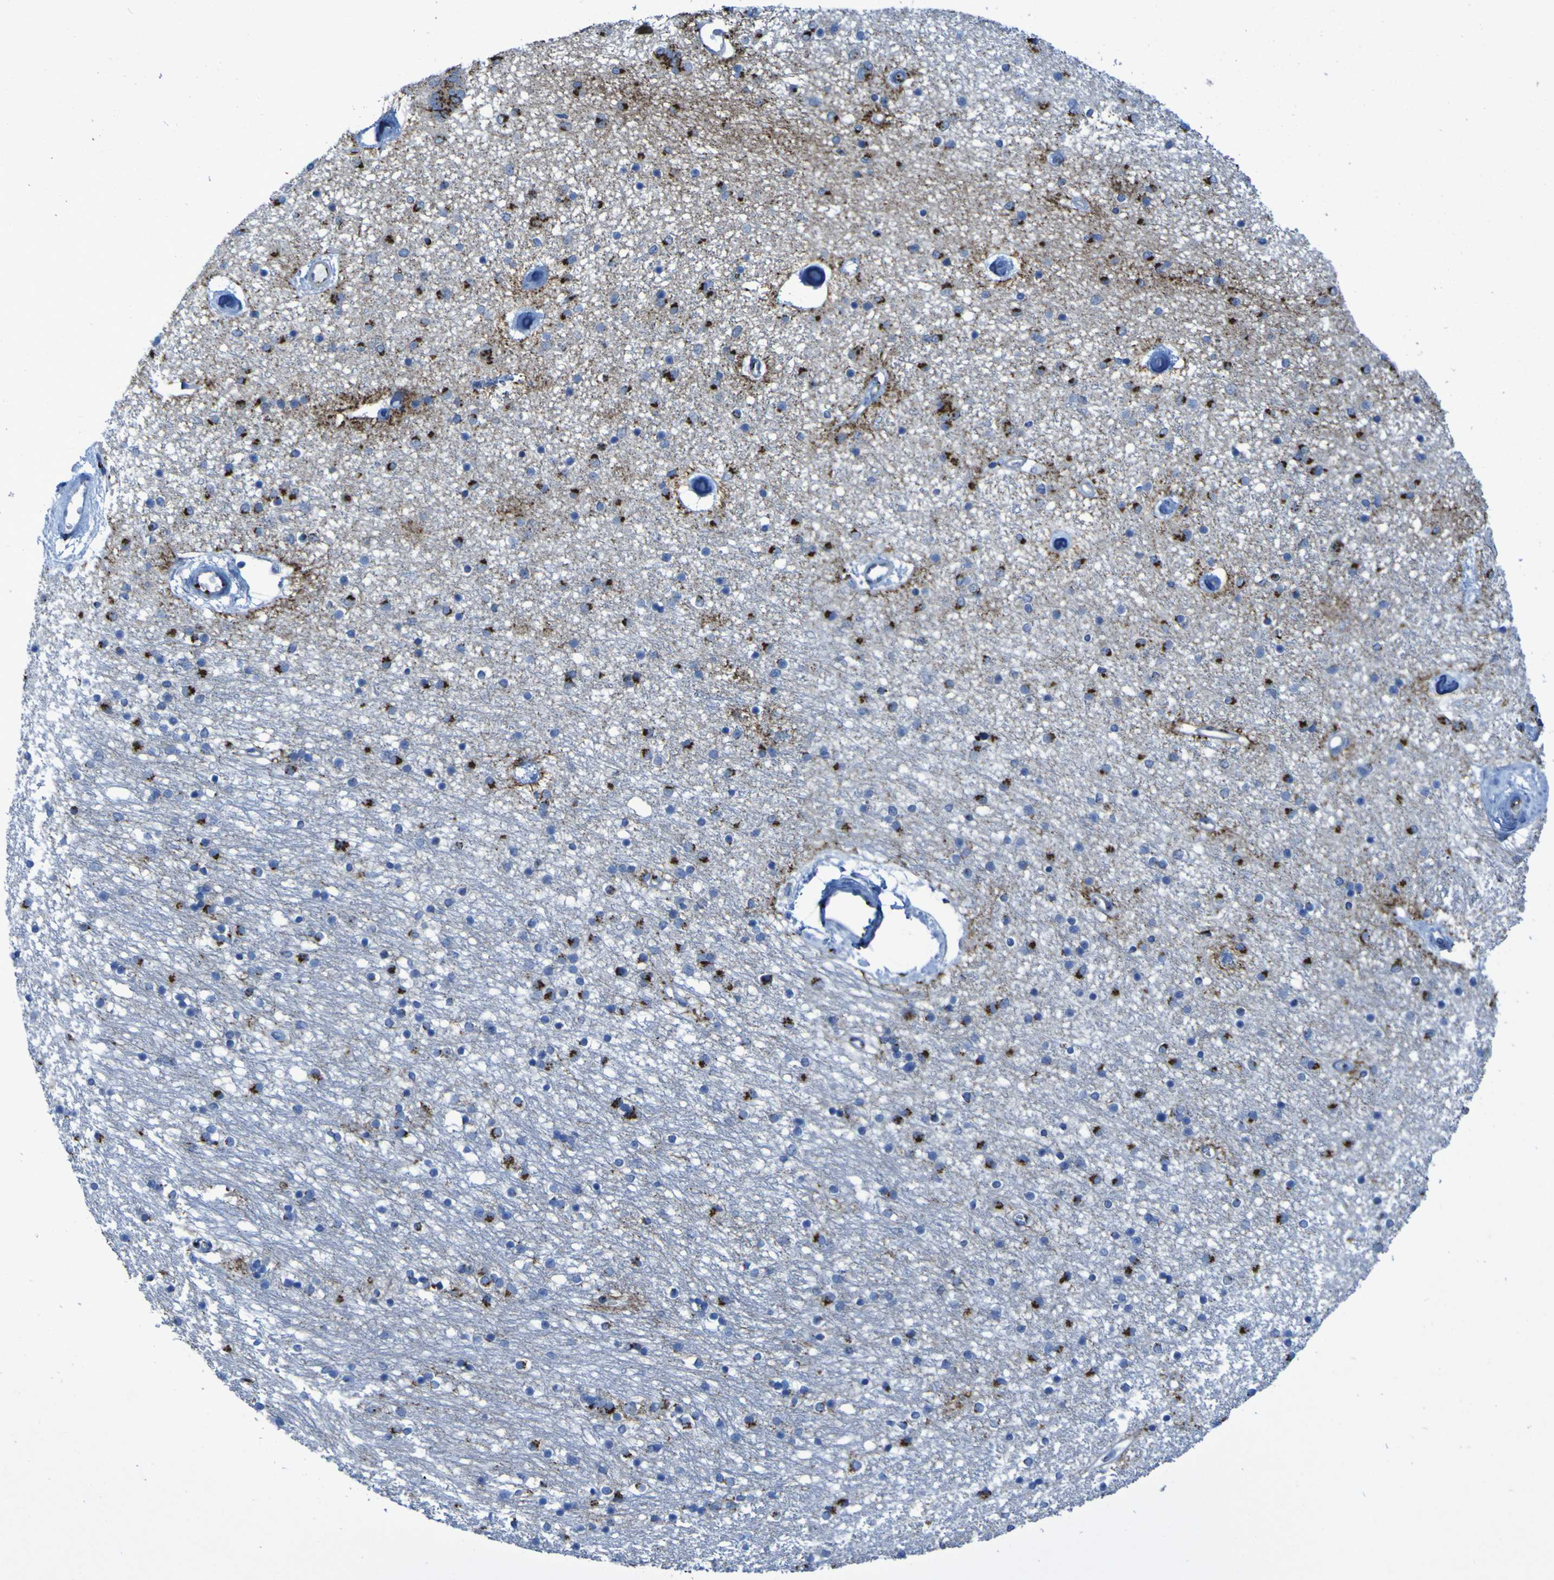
{"staining": {"intensity": "strong", "quantity": "25%-75%", "location": "cytoplasmic/membranous"}, "tissue": "caudate", "cell_type": "Glial cells", "image_type": "normal", "snomed": [{"axis": "morphology", "description": "Normal tissue, NOS"}, {"axis": "topography", "description": "Lateral ventricle wall"}], "caption": "A brown stain shows strong cytoplasmic/membranous positivity of a protein in glial cells of unremarkable caudate.", "gene": "GOLM1", "patient": {"sex": "female", "age": 54}}